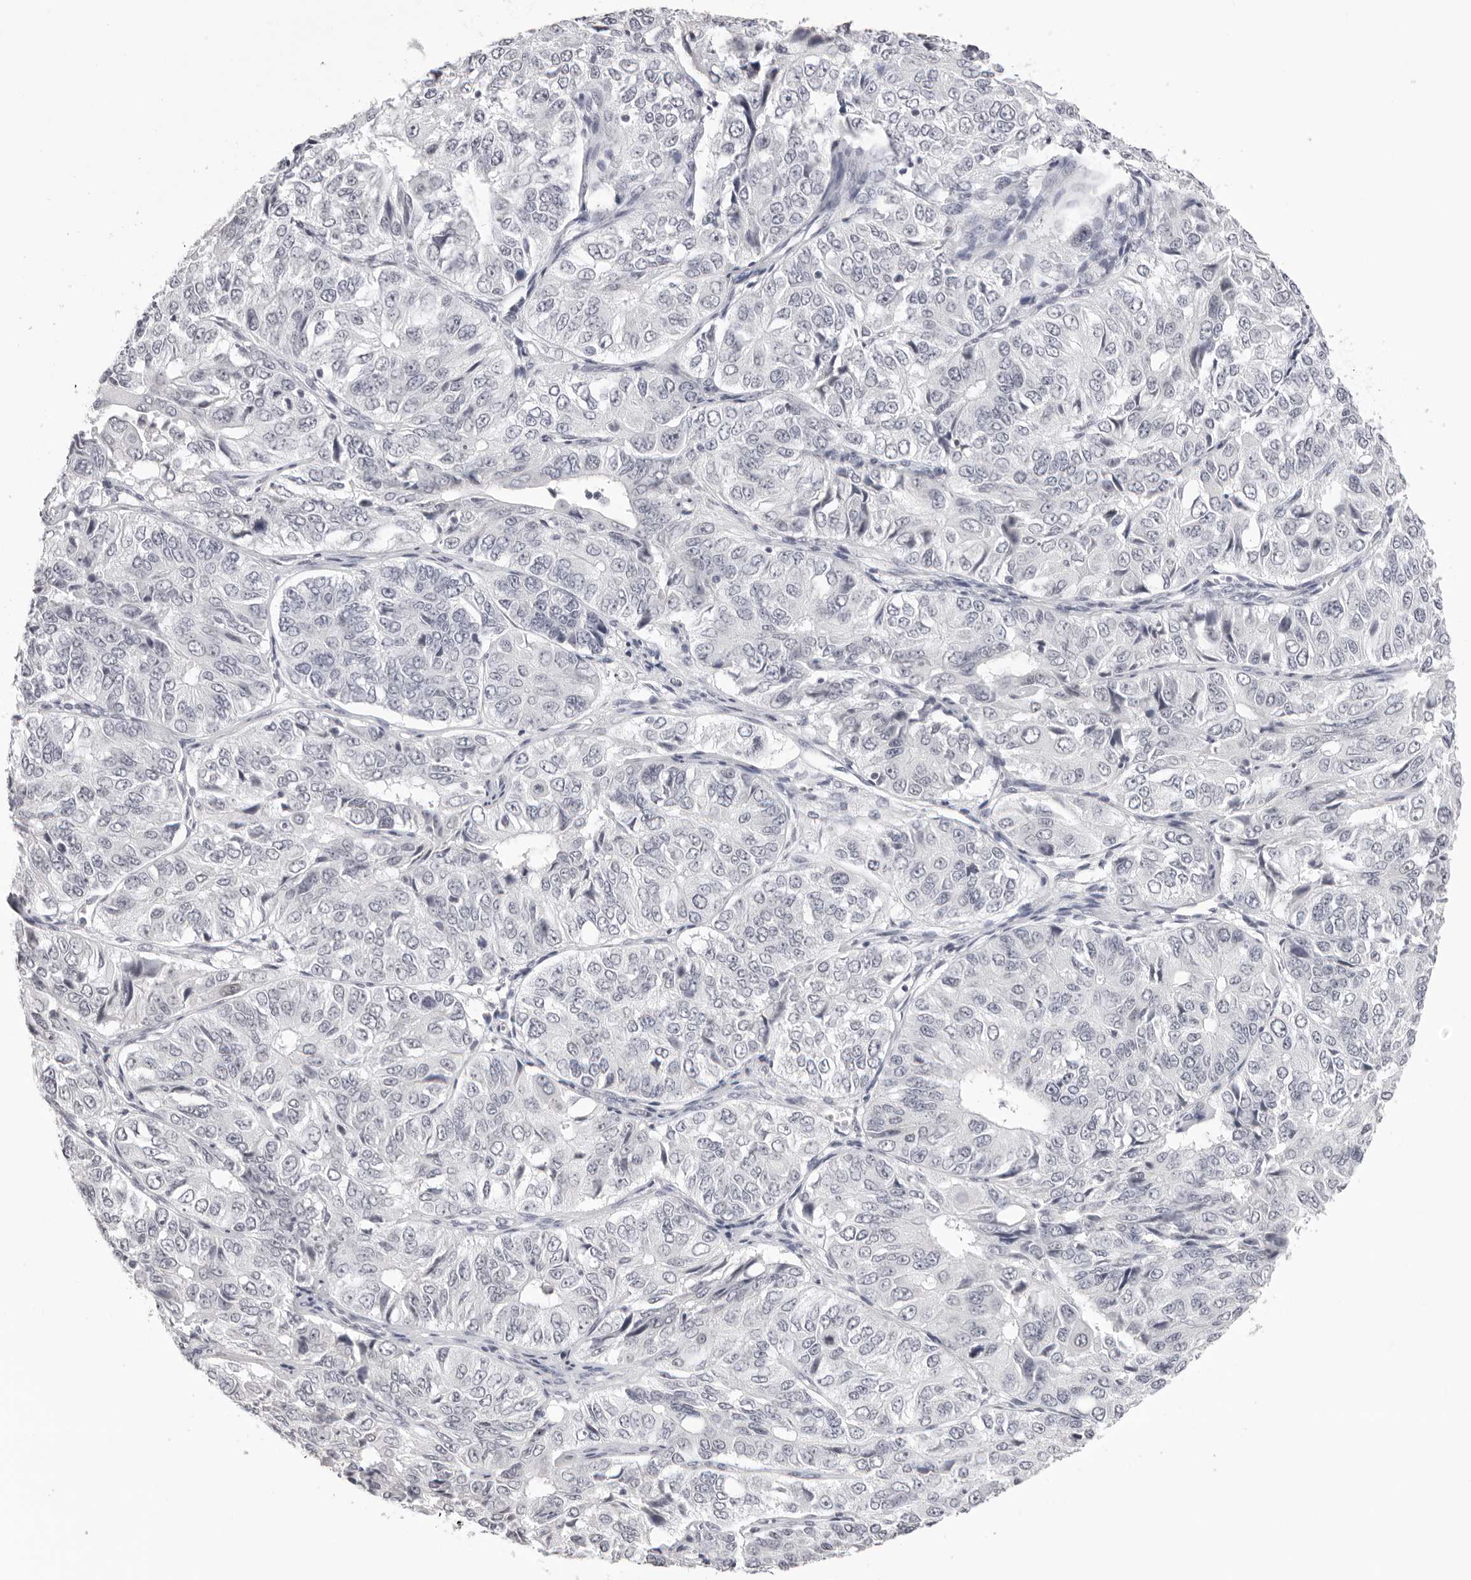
{"staining": {"intensity": "negative", "quantity": "none", "location": "none"}, "tissue": "ovarian cancer", "cell_type": "Tumor cells", "image_type": "cancer", "snomed": [{"axis": "morphology", "description": "Carcinoma, endometroid"}, {"axis": "topography", "description": "Ovary"}], "caption": "Tumor cells are negative for protein expression in human ovarian endometroid carcinoma.", "gene": "MAFK", "patient": {"sex": "female", "age": 51}}